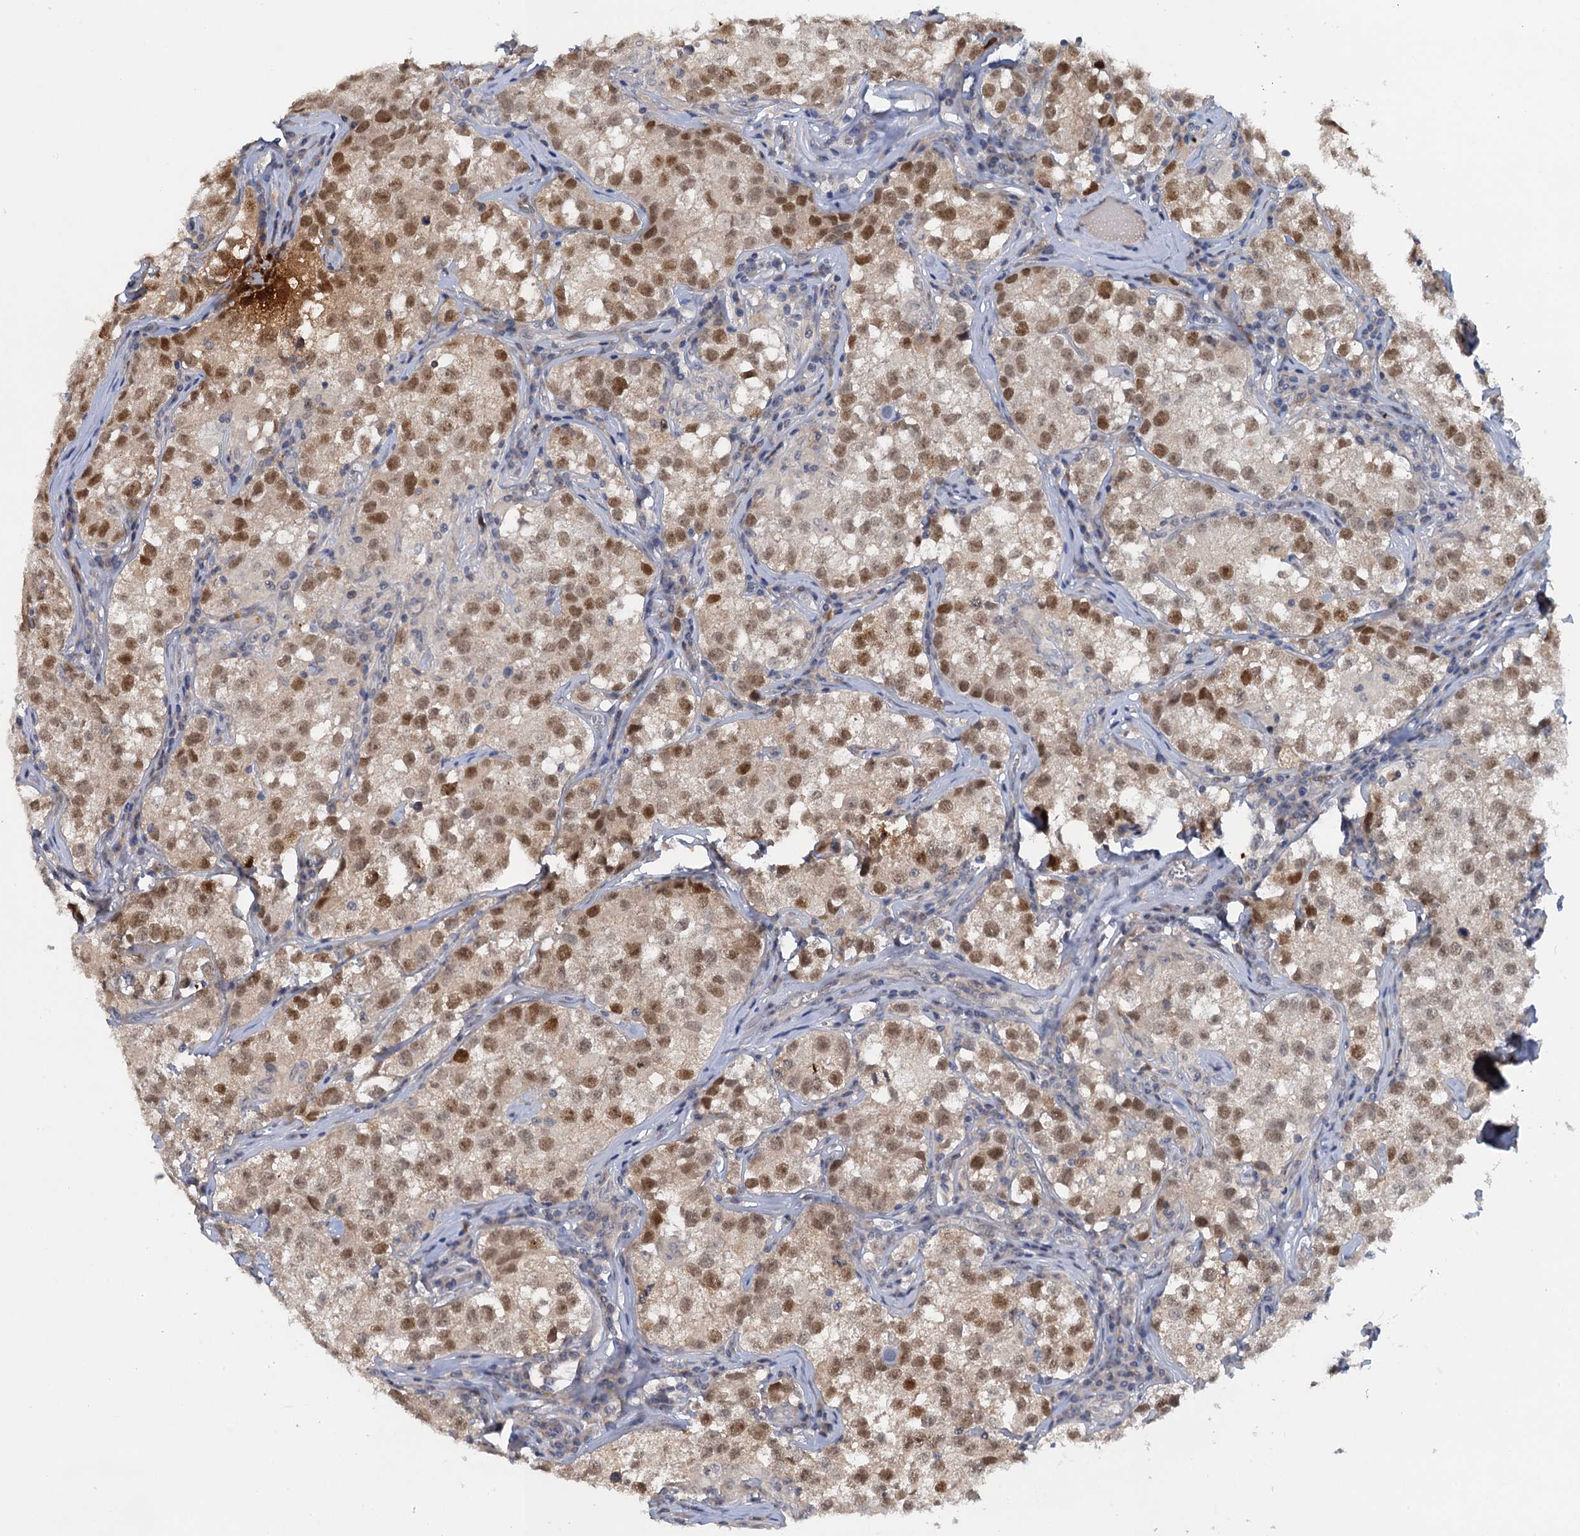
{"staining": {"intensity": "moderate", "quantity": ">75%", "location": "nuclear"}, "tissue": "testis cancer", "cell_type": "Tumor cells", "image_type": "cancer", "snomed": [{"axis": "morphology", "description": "Seminoma, NOS"}, {"axis": "morphology", "description": "Carcinoma, Embryonal, NOS"}, {"axis": "topography", "description": "Testis"}], "caption": "A brown stain shows moderate nuclear positivity of a protein in testis cancer tumor cells.", "gene": "MRFAP1", "patient": {"sex": "male", "age": 43}}